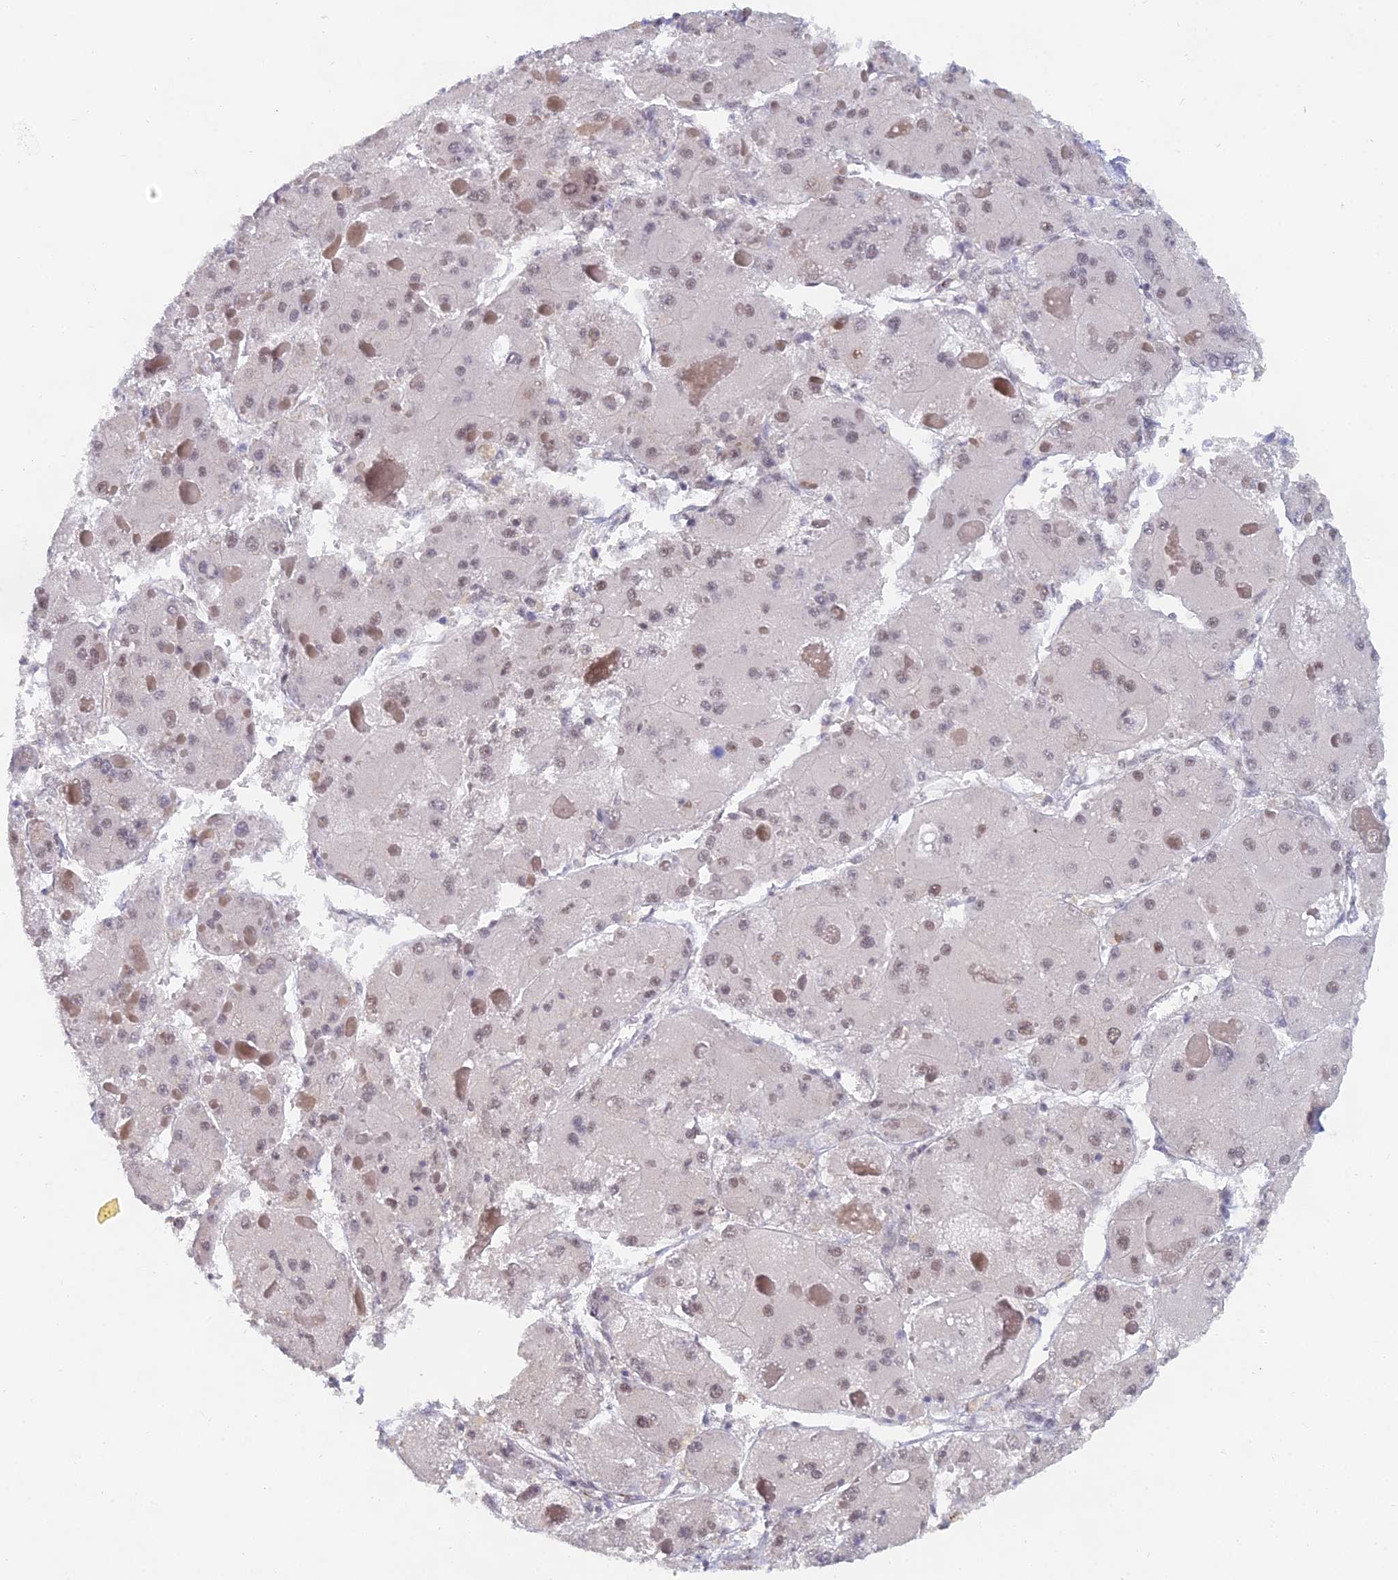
{"staining": {"intensity": "weak", "quantity": "25%-75%", "location": "nuclear"}, "tissue": "liver cancer", "cell_type": "Tumor cells", "image_type": "cancer", "snomed": [{"axis": "morphology", "description": "Carcinoma, Hepatocellular, NOS"}, {"axis": "topography", "description": "Liver"}], "caption": "An image of human liver cancer stained for a protein demonstrates weak nuclear brown staining in tumor cells.", "gene": "THOC3", "patient": {"sex": "female", "age": 73}}